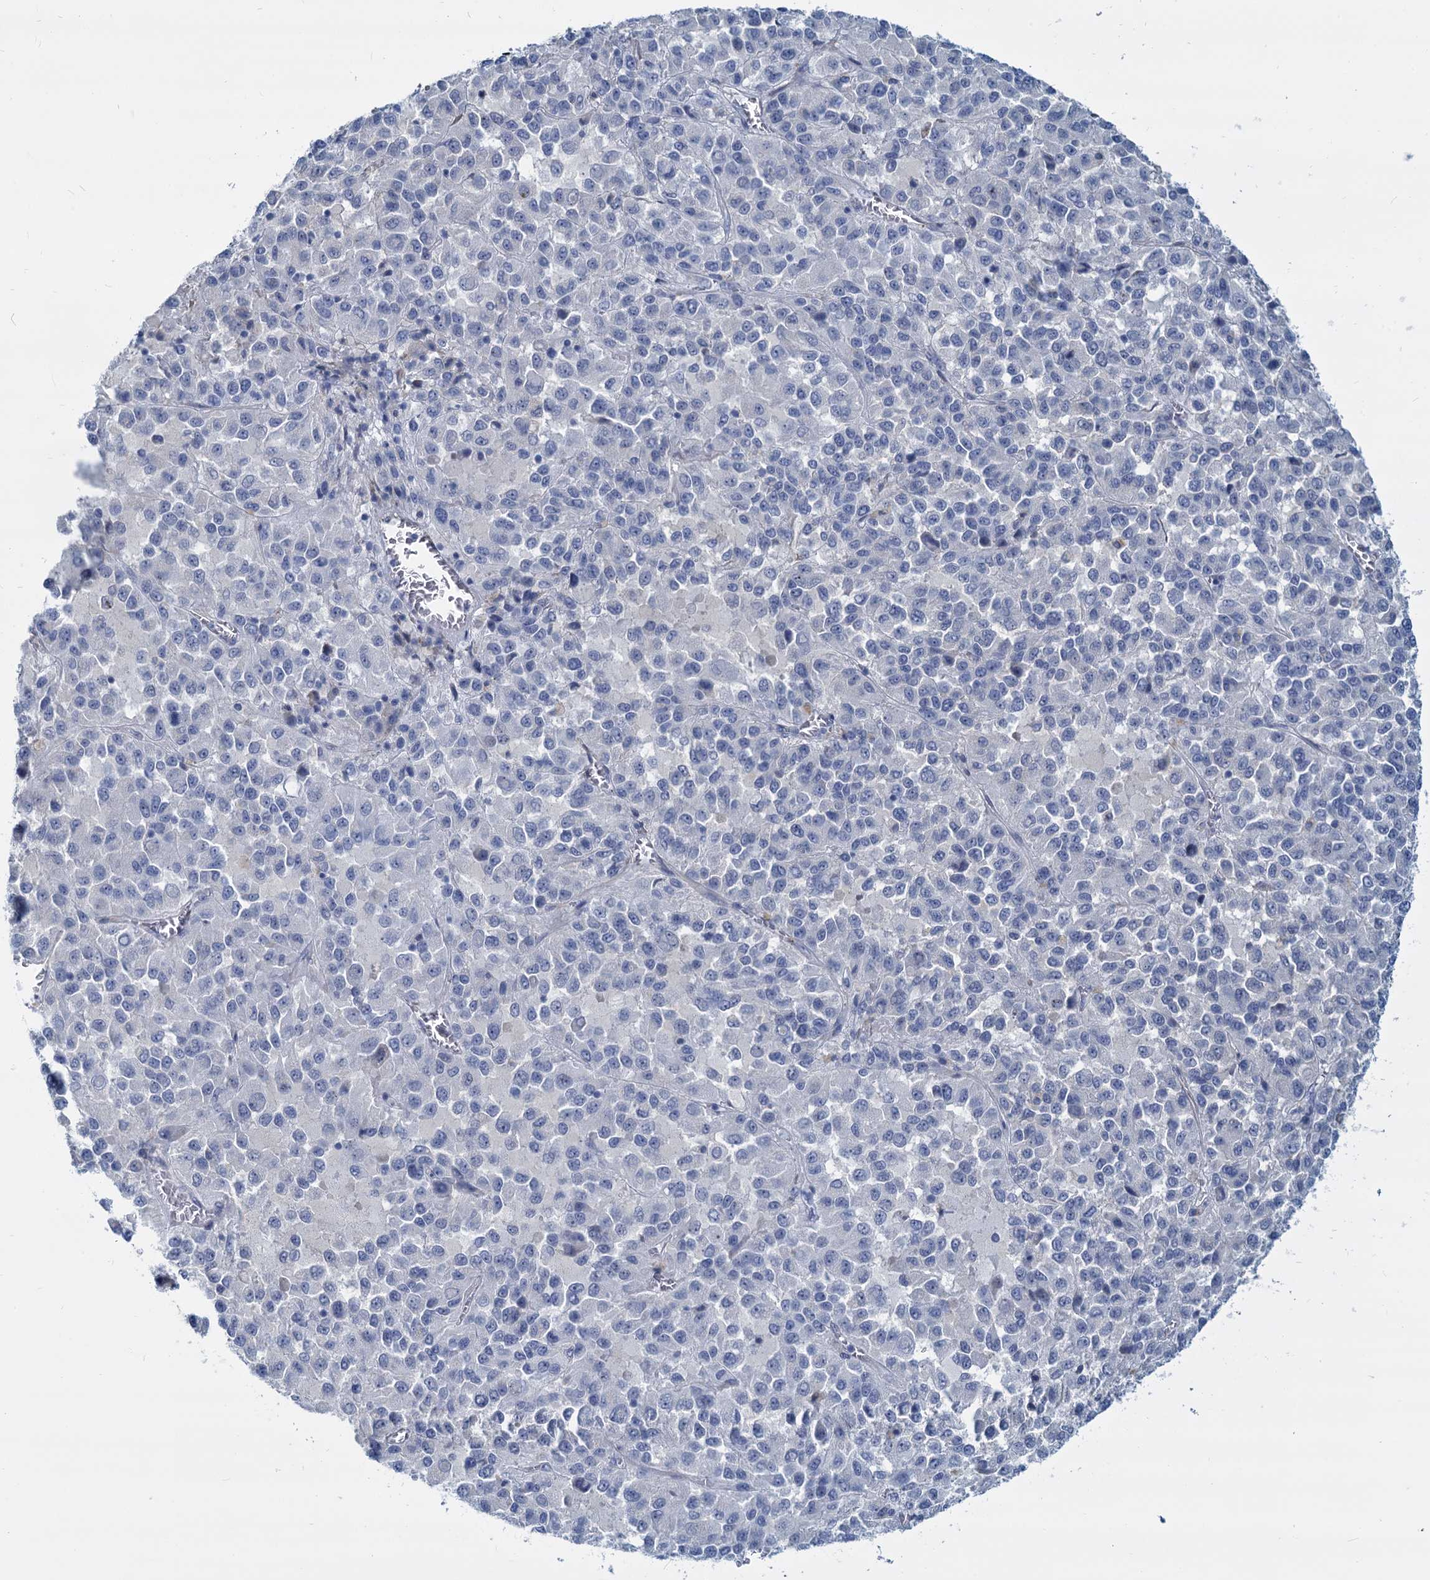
{"staining": {"intensity": "negative", "quantity": "none", "location": "none"}, "tissue": "melanoma", "cell_type": "Tumor cells", "image_type": "cancer", "snomed": [{"axis": "morphology", "description": "Malignant melanoma, Metastatic site"}, {"axis": "topography", "description": "Lung"}], "caption": "A high-resolution micrograph shows immunohistochemistry staining of malignant melanoma (metastatic site), which exhibits no significant staining in tumor cells.", "gene": "GSTM3", "patient": {"sex": "male", "age": 64}}